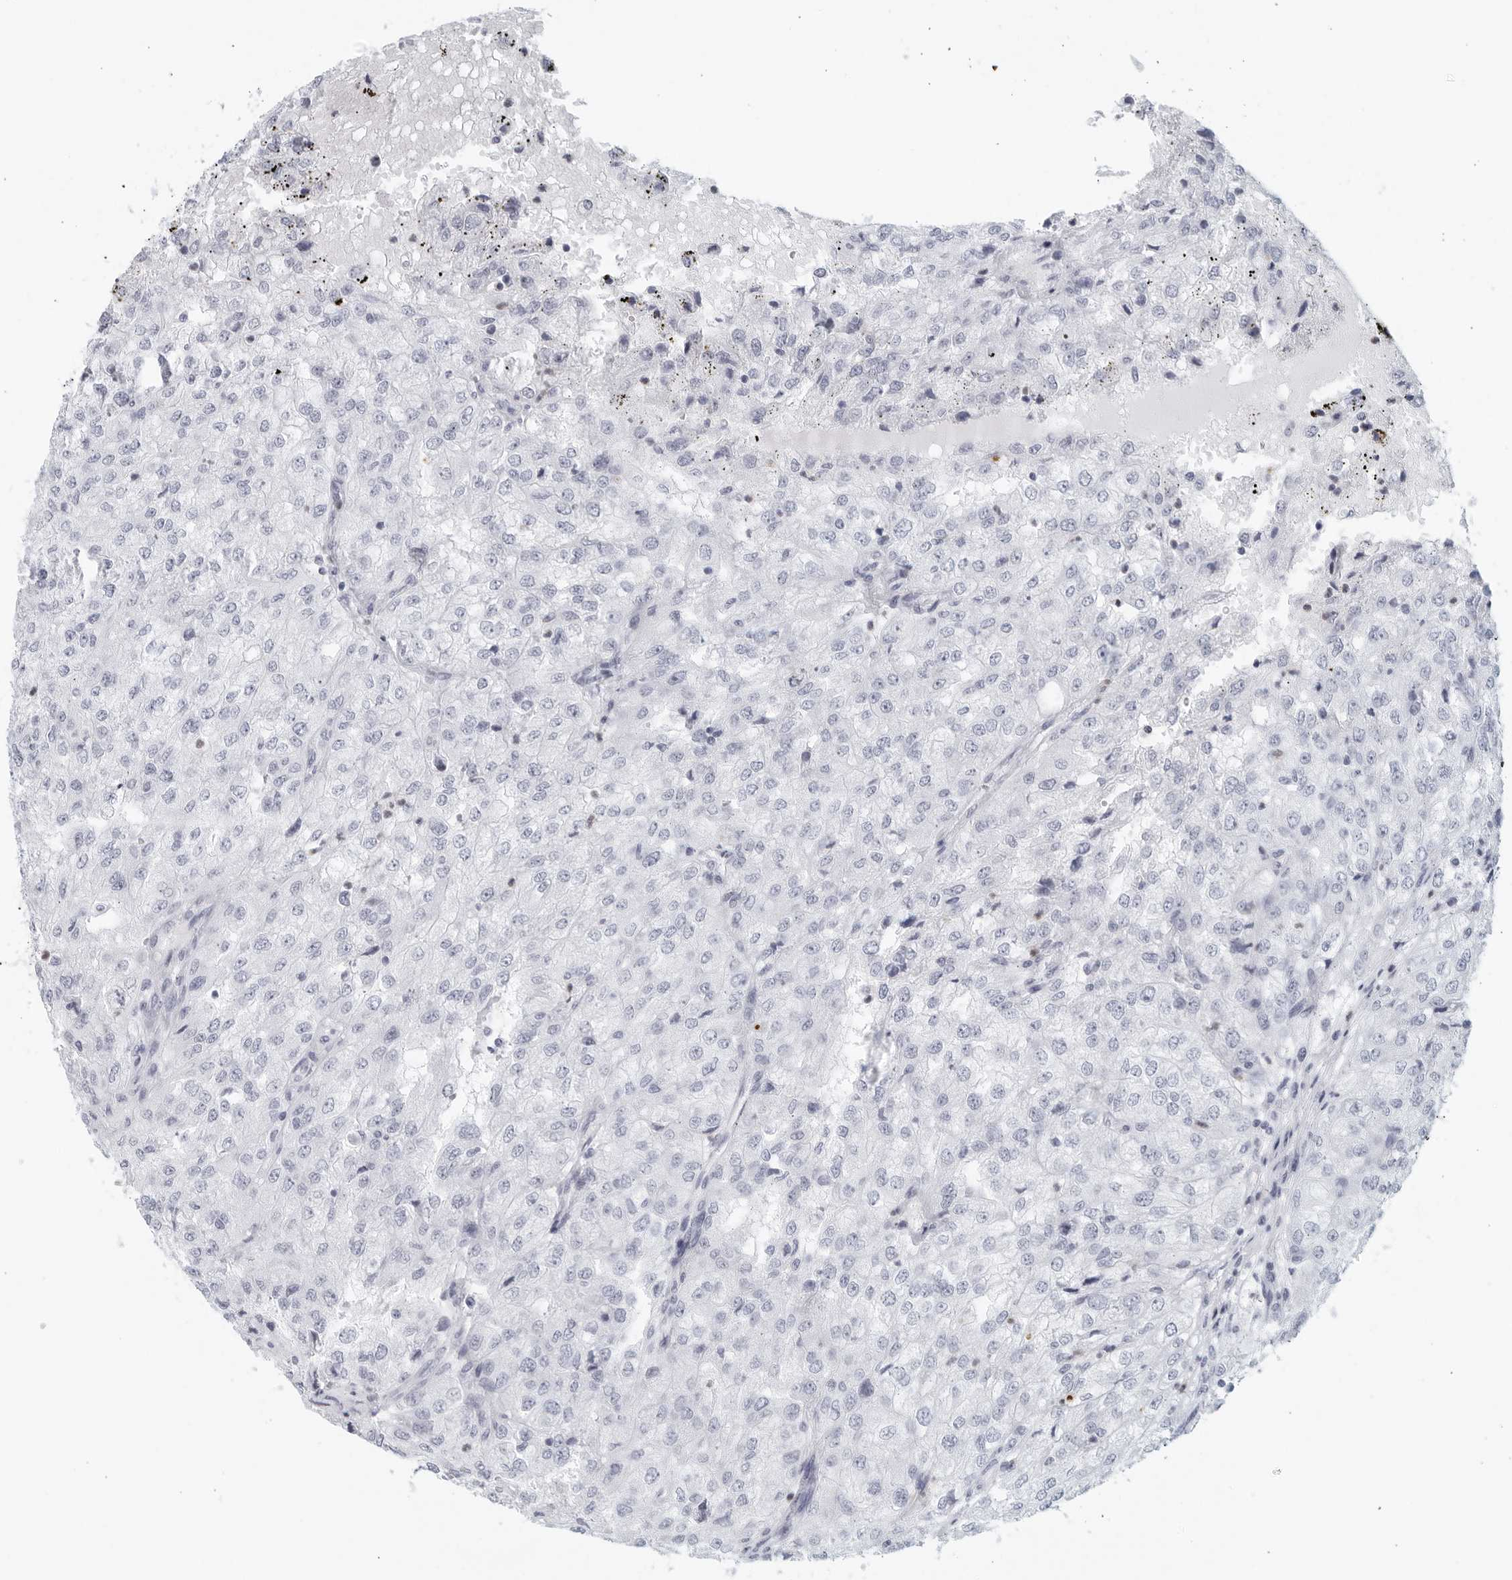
{"staining": {"intensity": "negative", "quantity": "none", "location": "none"}, "tissue": "renal cancer", "cell_type": "Tumor cells", "image_type": "cancer", "snomed": [{"axis": "morphology", "description": "Adenocarcinoma, NOS"}, {"axis": "topography", "description": "Kidney"}], "caption": "The image displays no significant expression in tumor cells of renal cancer (adenocarcinoma).", "gene": "KLK7", "patient": {"sex": "female", "age": 54}}